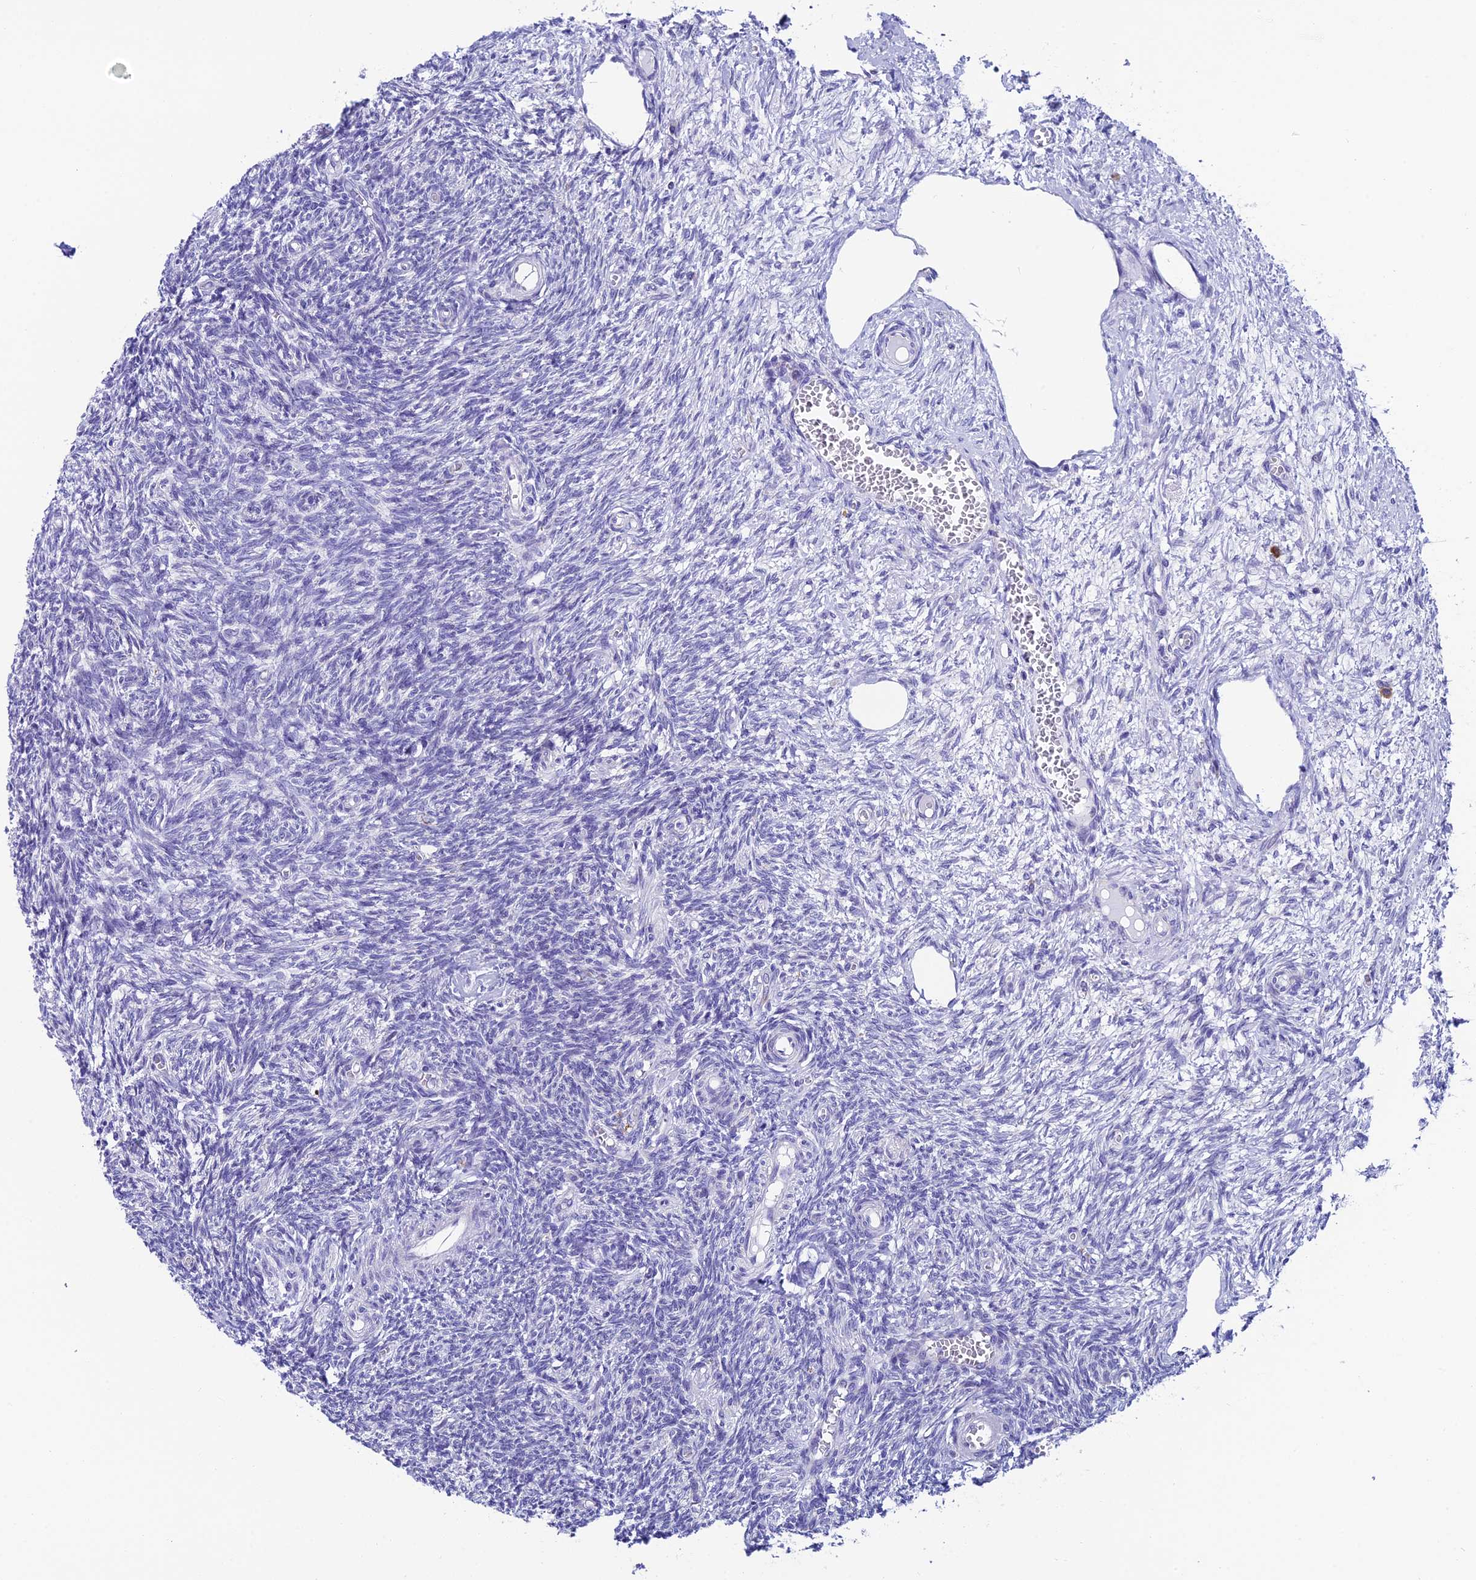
{"staining": {"intensity": "negative", "quantity": "none", "location": "none"}, "tissue": "ovary", "cell_type": "Follicle cells", "image_type": "normal", "snomed": [{"axis": "morphology", "description": "Normal tissue, NOS"}, {"axis": "topography", "description": "Ovary"}], "caption": "IHC photomicrograph of benign human ovary stained for a protein (brown), which reveals no staining in follicle cells.", "gene": "REEP4", "patient": {"sex": "female", "age": 27}}